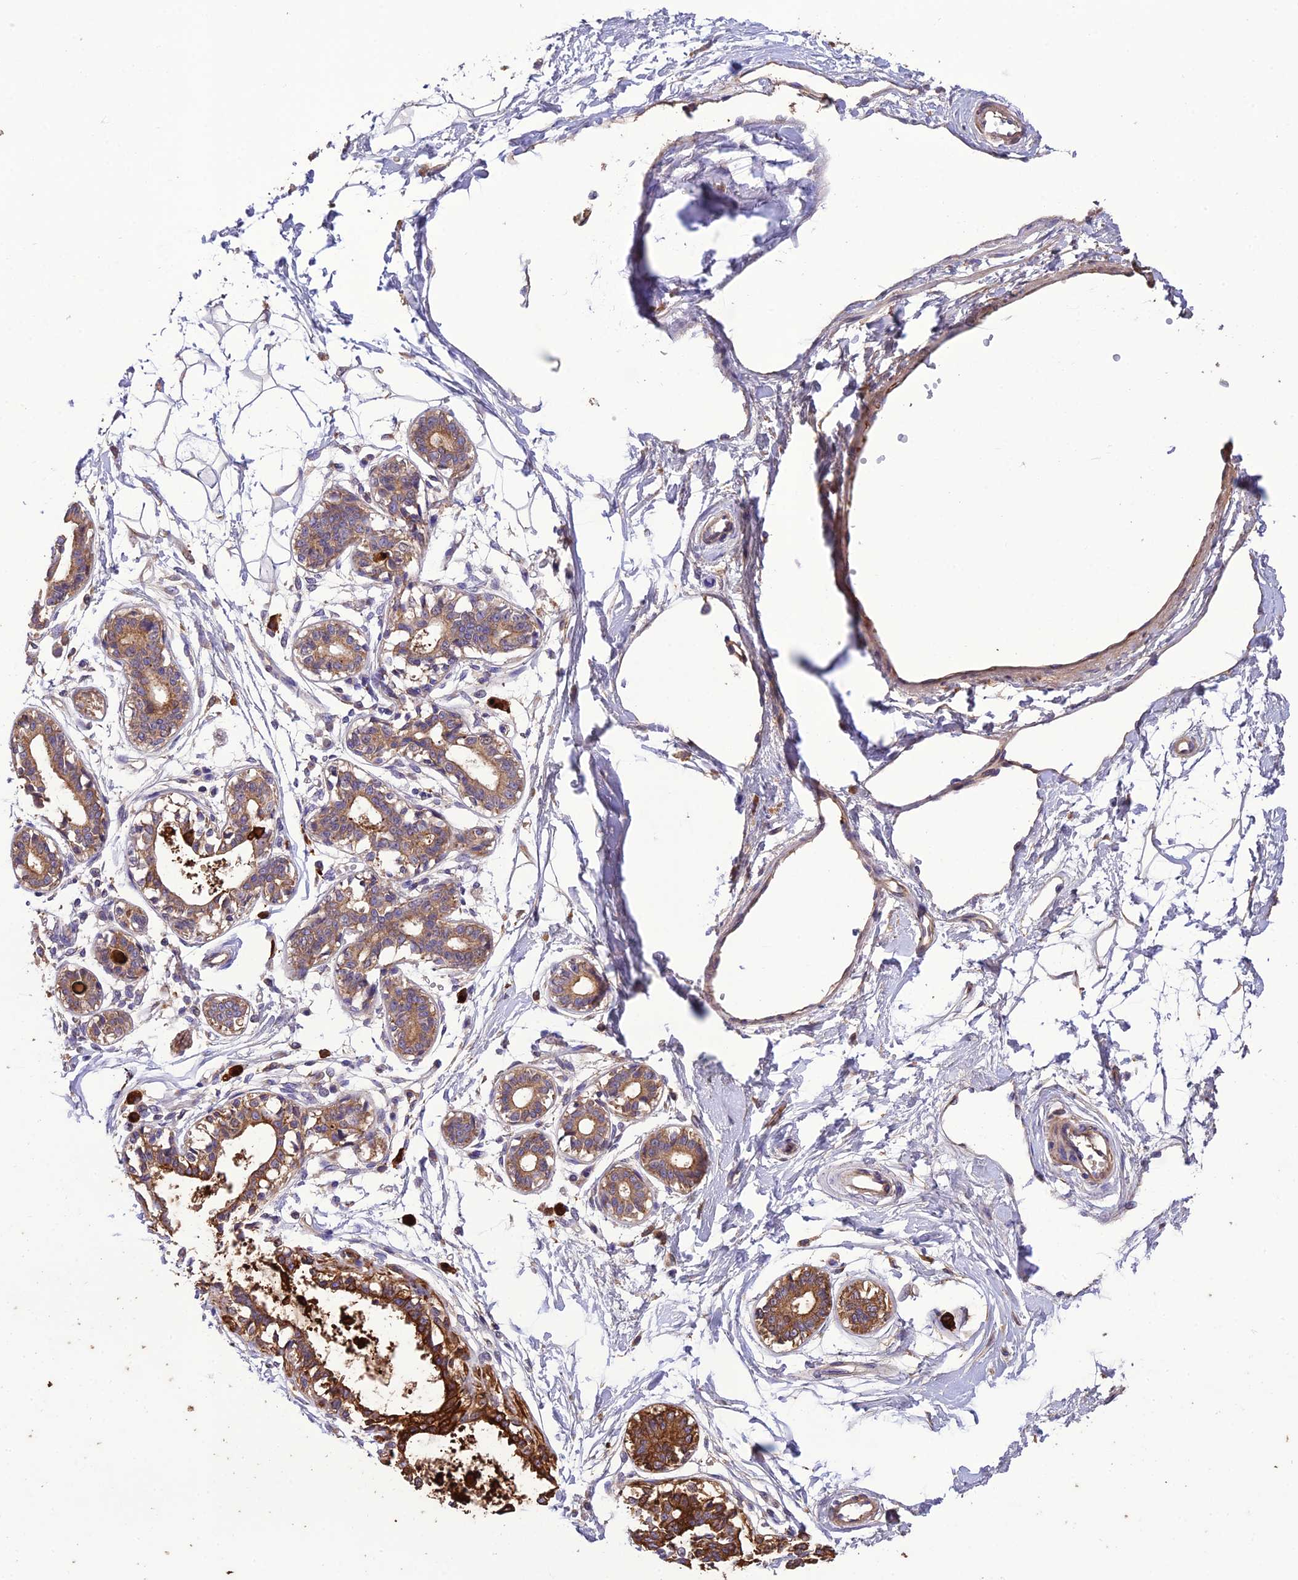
{"staining": {"intensity": "weak", "quantity": "25%-75%", "location": "cytoplasmic/membranous"}, "tissue": "breast", "cell_type": "Adipocytes", "image_type": "normal", "snomed": [{"axis": "morphology", "description": "Normal tissue, NOS"}, {"axis": "topography", "description": "Breast"}], "caption": "DAB (3,3'-diaminobenzidine) immunohistochemical staining of normal breast shows weak cytoplasmic/membranous protein expression in about 25%-75% of adipocytes. The staining is performed using DAB (3,3'-diaminobenzidine) brown chromogen to label protein expression. The nuclei are counter-stained blue using hematoxylin.", "gene": "MIOS", "patient": {"sex": "female", "age": 45}}